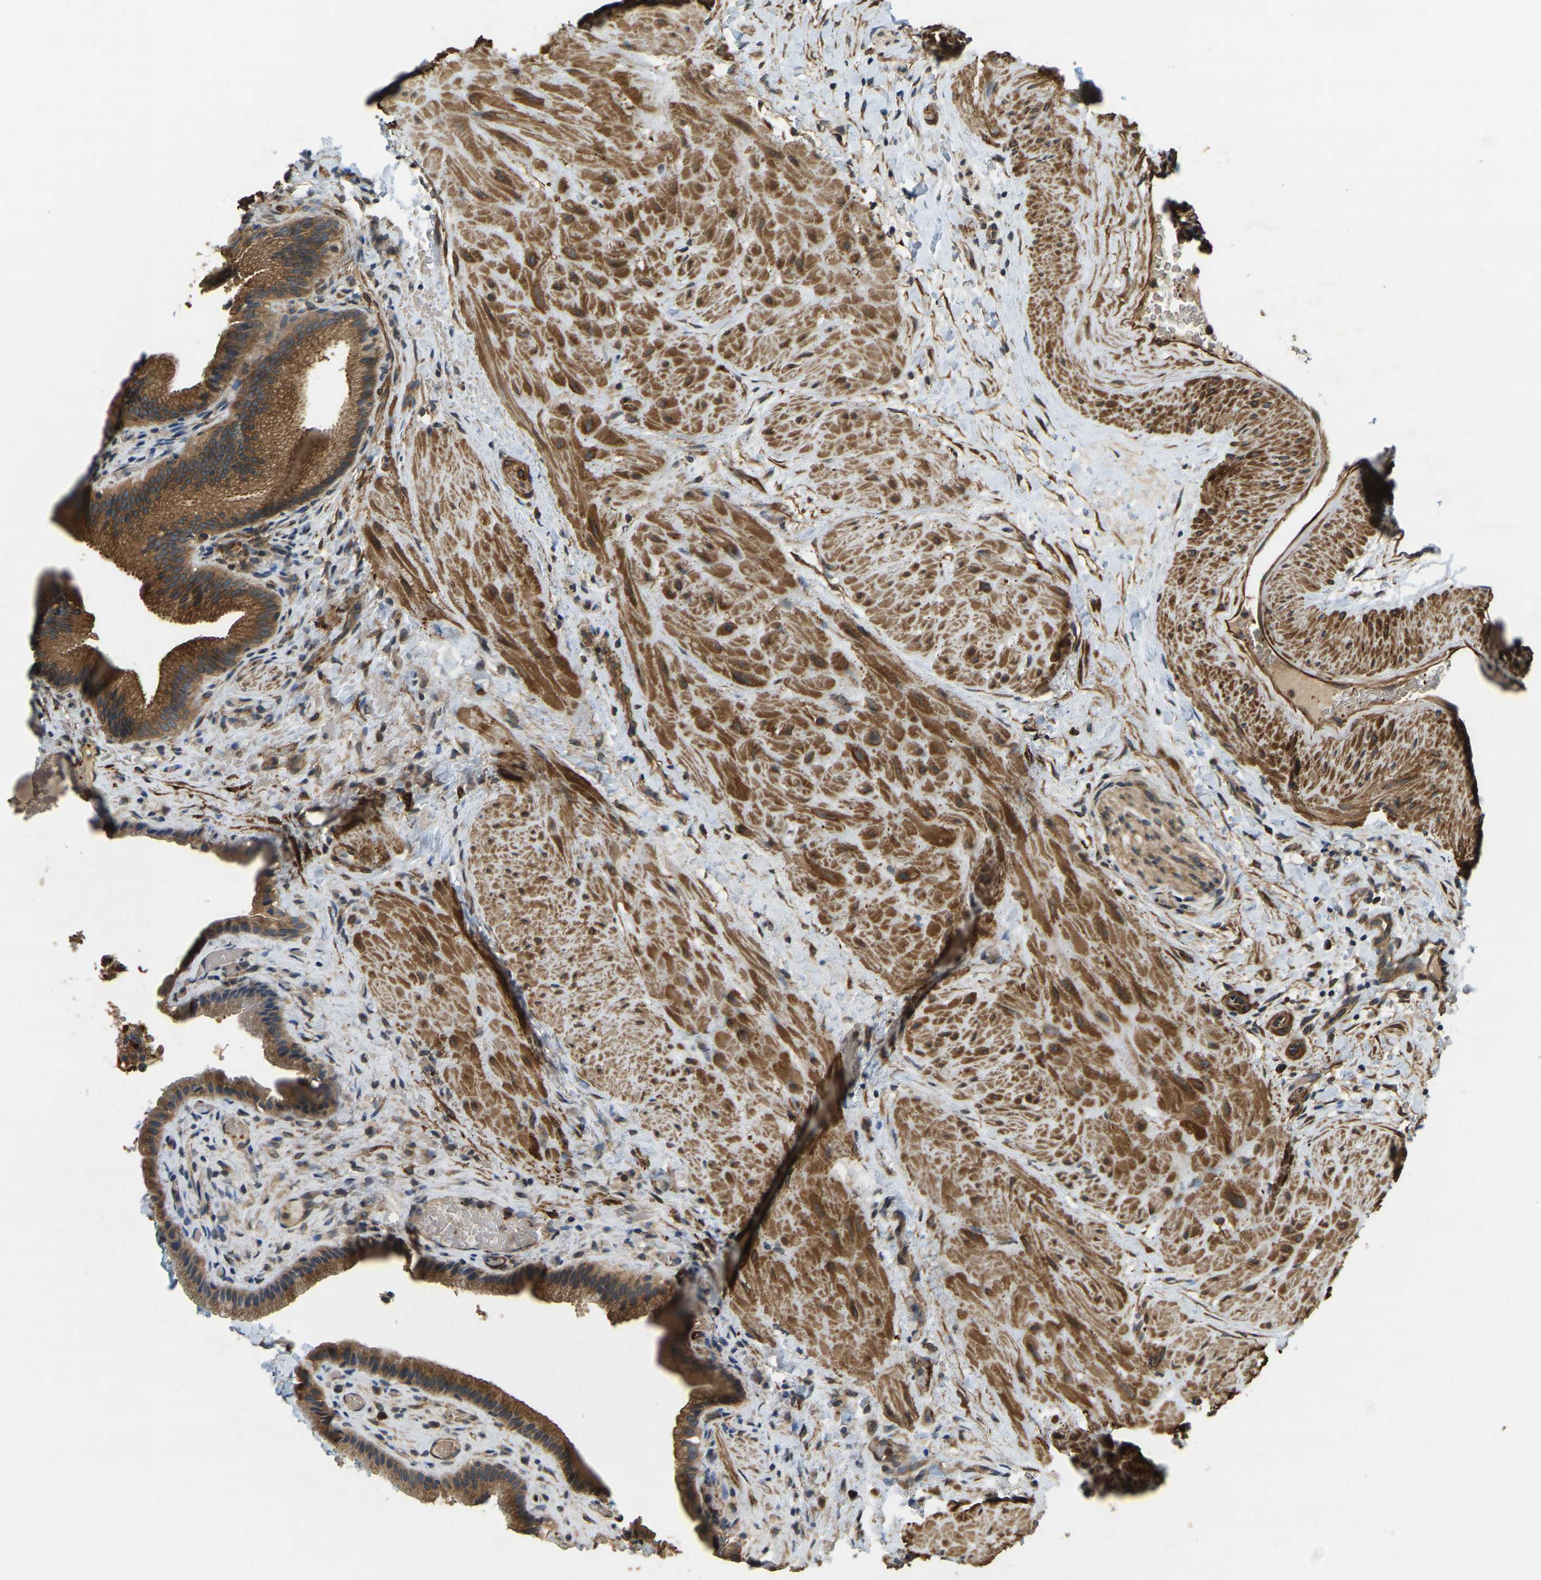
{"staining": {"intensity": "strong", "quantity": ">75%", "location": "cytoplasmic/membranous"}, "tissue": "gallbladder", "cell_type": "Glandular cells", "image_type": "normal", "snomed": [{"axis": "morphology", "description": "Normal tissue, NOS"}, {"axis": "topography", "description": "Gallbladder"}], "caption": "Immunohistochemistry (DAB) staining of unremarkable gallbladder exhibits strong cytoplasmic/membranous protein staining in approximately >75% of glandular cells.", "gene": "ERGIC1", "patient": {"sex": "male", "age": 49}}